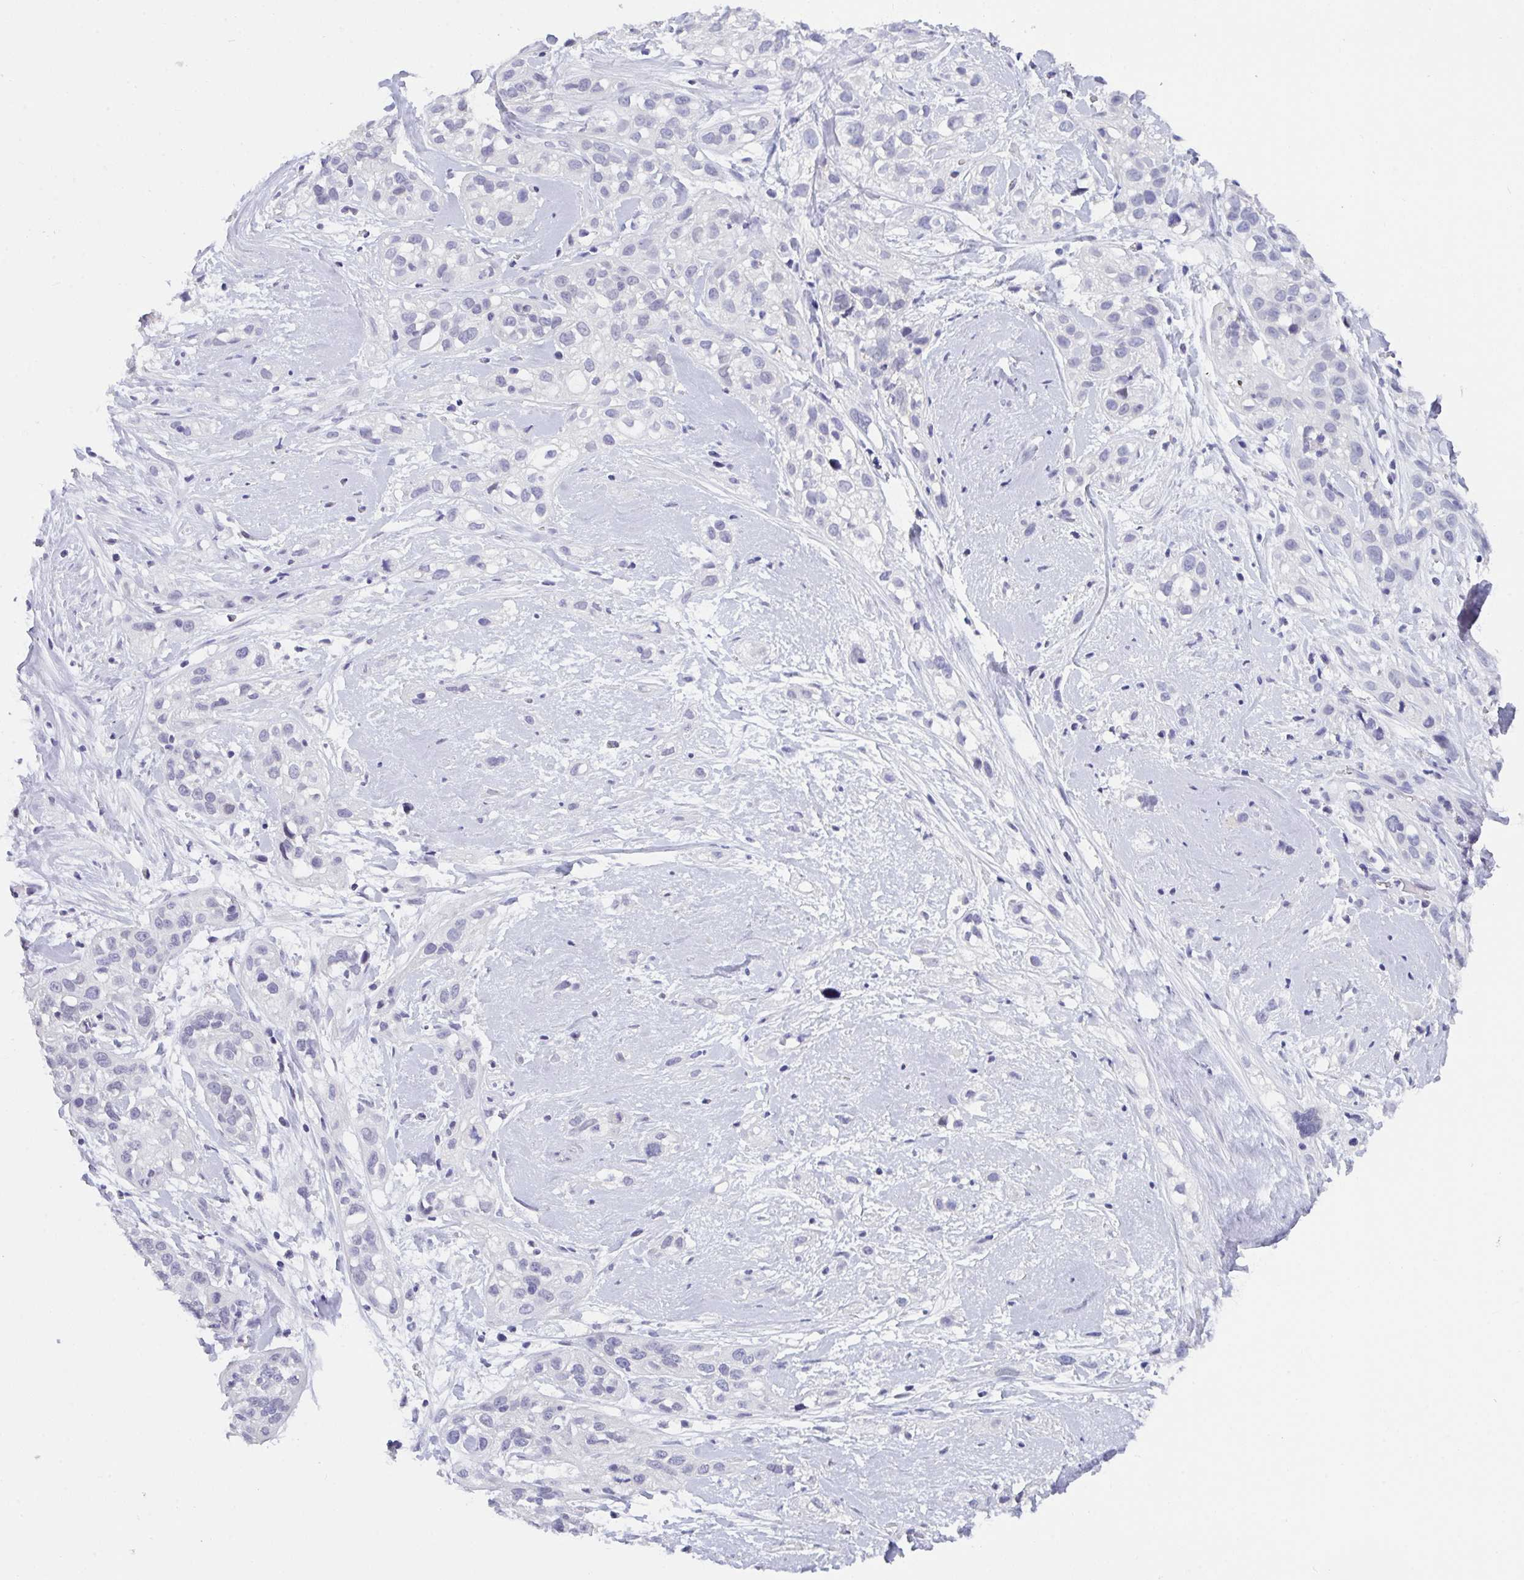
{"staining": {"intensity": "negative", "quantity": "none", "location": "none"}, "tissue": "skin cancer", "cell_type": "Tumor cells", "image_type": "cancer", "snomed": [{"axis": "morphology", "description": "Squamous cell carcinoma, NOS"}, {"axis": "topography", "description": "Skin"}], "caption": "A photomicrograph of skin cancer (squamous cell carcinoma) stained for a protein exhibits no brown staining in tumor cells.", "gene": "BMAL2", "patient": {"sex": "male", "age": 82}}